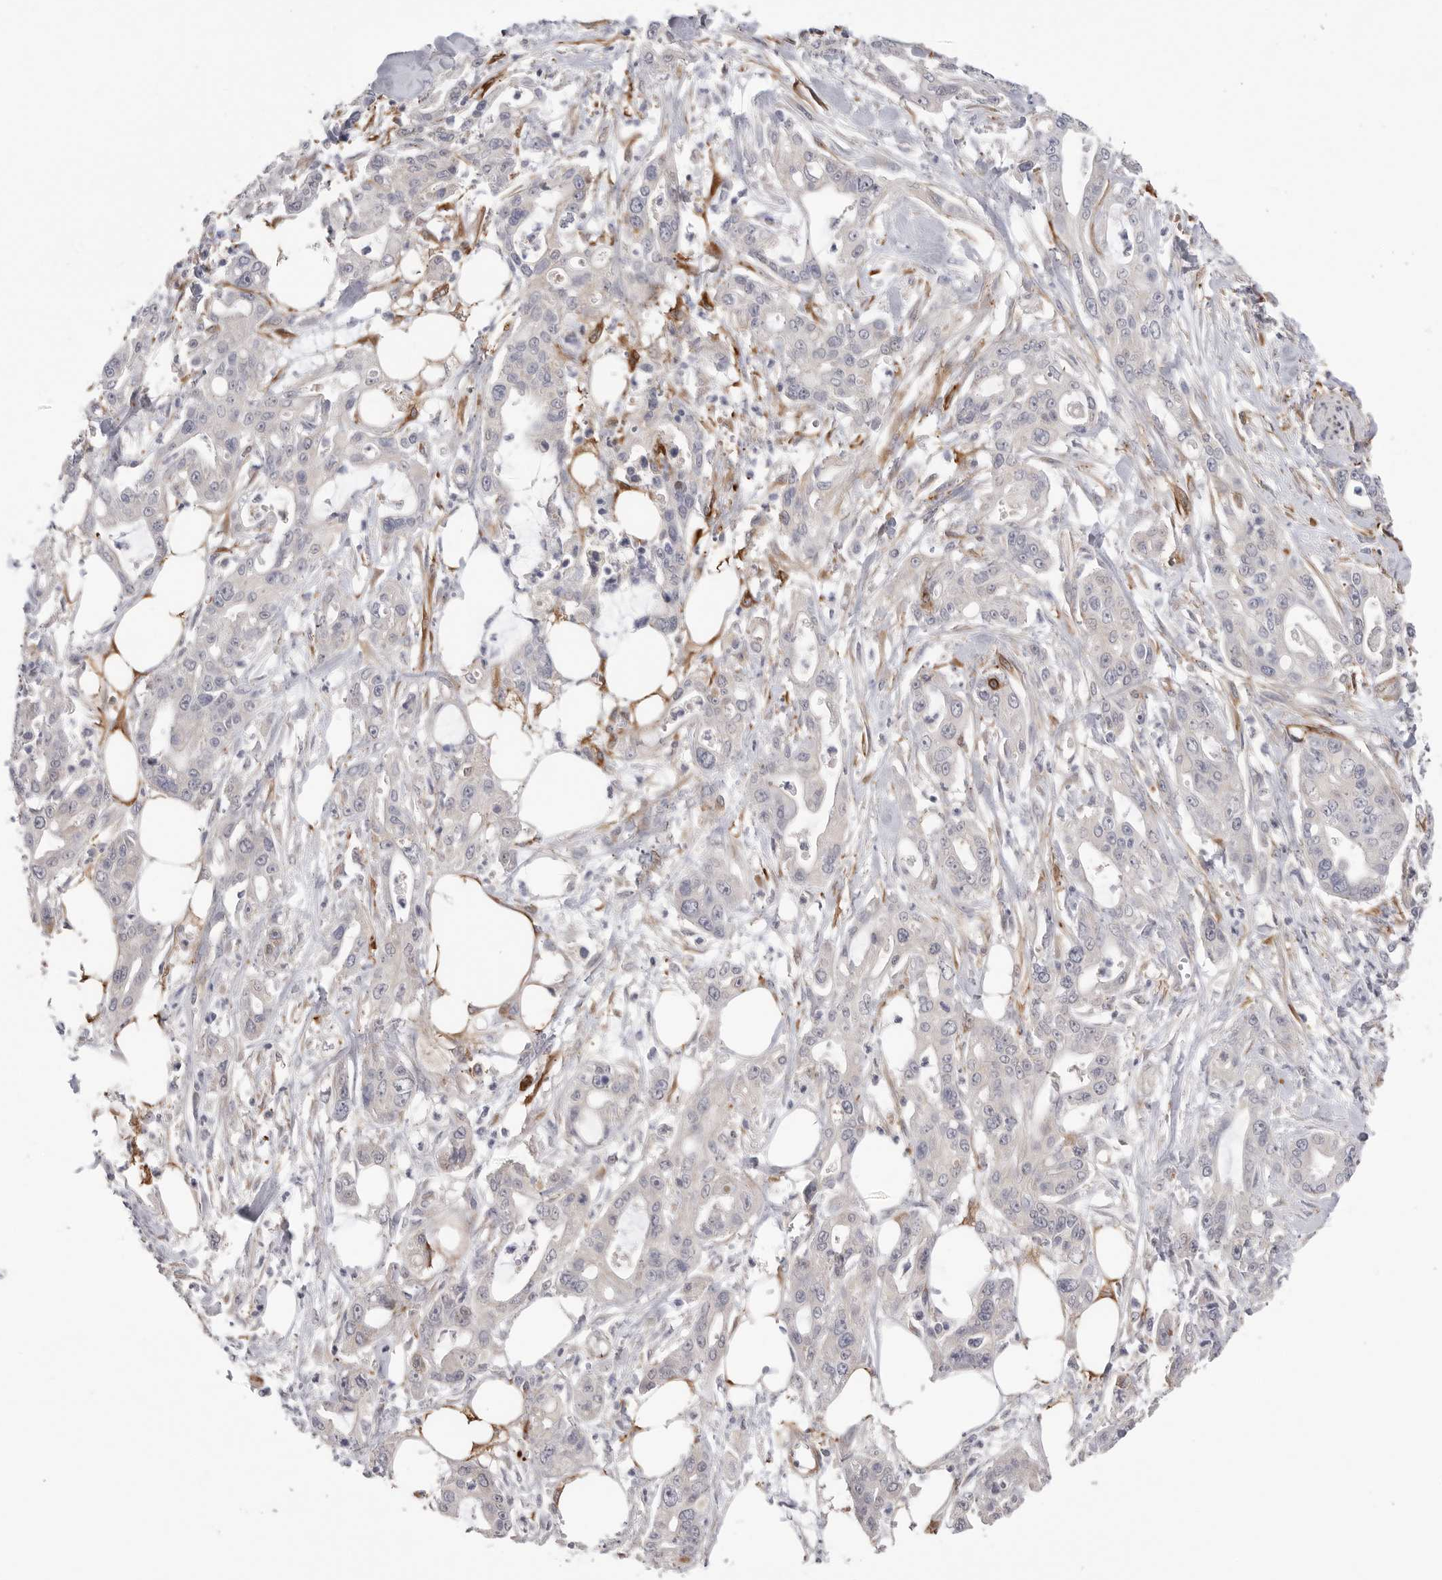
{"staining": {"intensity": "negative", "quantity": "none", "location": "none"}, "tissue": "pancreatic cancer", "cell_type": "Tumor cells", "image_type": "cancer", "snomed": [{"axis": "morphology", "description": "Adenocarcinoma, NOS"}, {"axis": "topography", "description": "Pancreas"}], "caption": "Tumor cells are negative for brown protein staining in pancreatic adenocarcinoma. (Immunohistochemistry, brightfield microscopy, high magnification).", "gene": "AKAP12", "patient": {"sex": "male", "age": 68}}